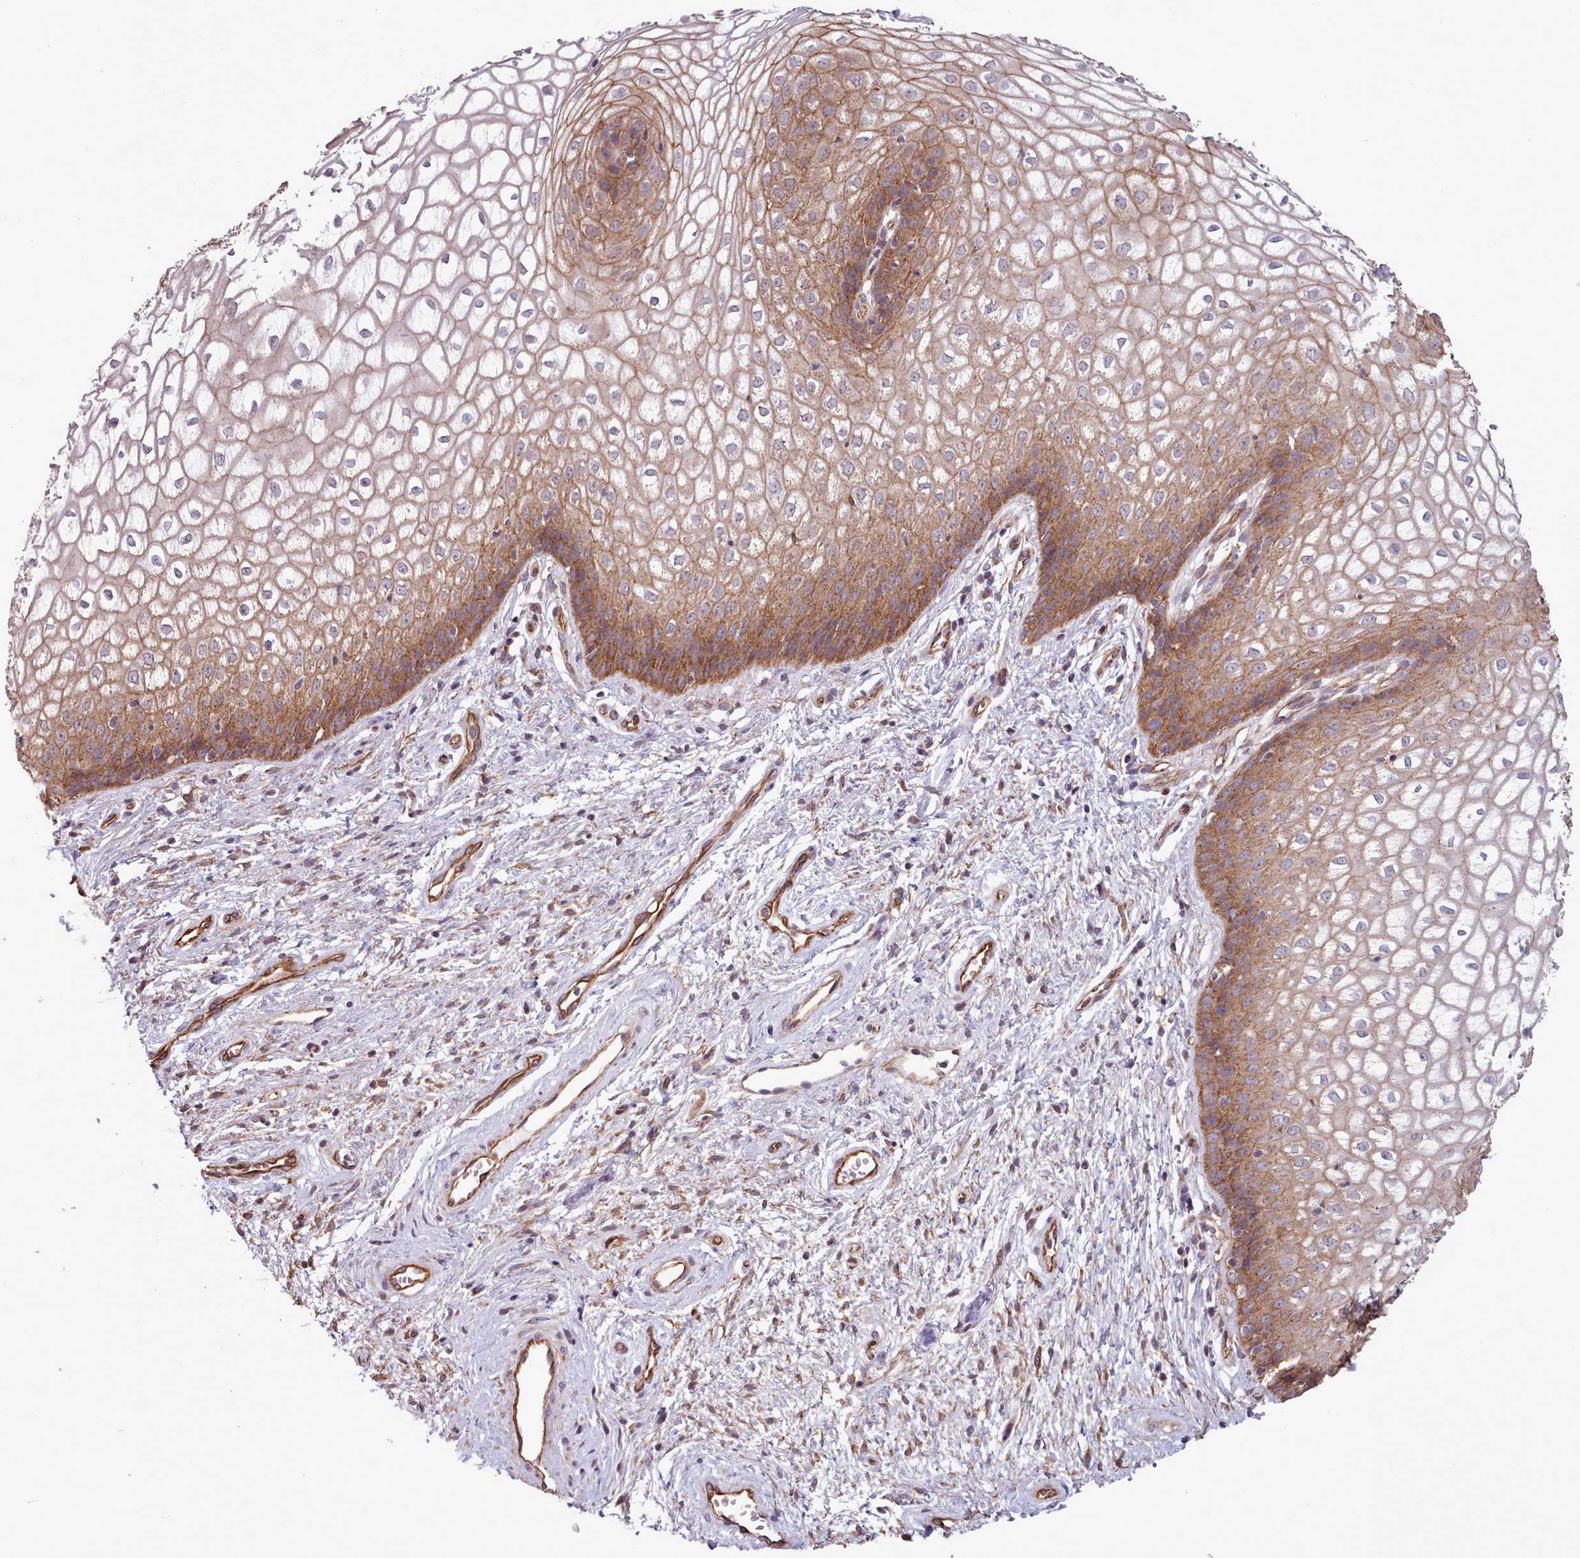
{"staining": {"intensity": "moderate", "quantity": ">75%", "location": "cytoplasmic/membranous"}, "tissue": "vagina", "cell_type": "Squamous epithelial cells", "image_type": "normal", "snomed": [{"axis": "morphology", "description": "Normal tissue, NOS"}, {"axis": "topography", "description": "Vagina"}], "caption": "DAB immunohistochemical staining of unremarkable human vagina demonstrates moderate cytoplasmic/membranous protein expression in approximately >75% of squamous epithelial cells. (DAB = brown stain, brightfield microscopy at high magnification).", "gene": "MRPL46", "patient": {"sex": "female", "age": 34}}